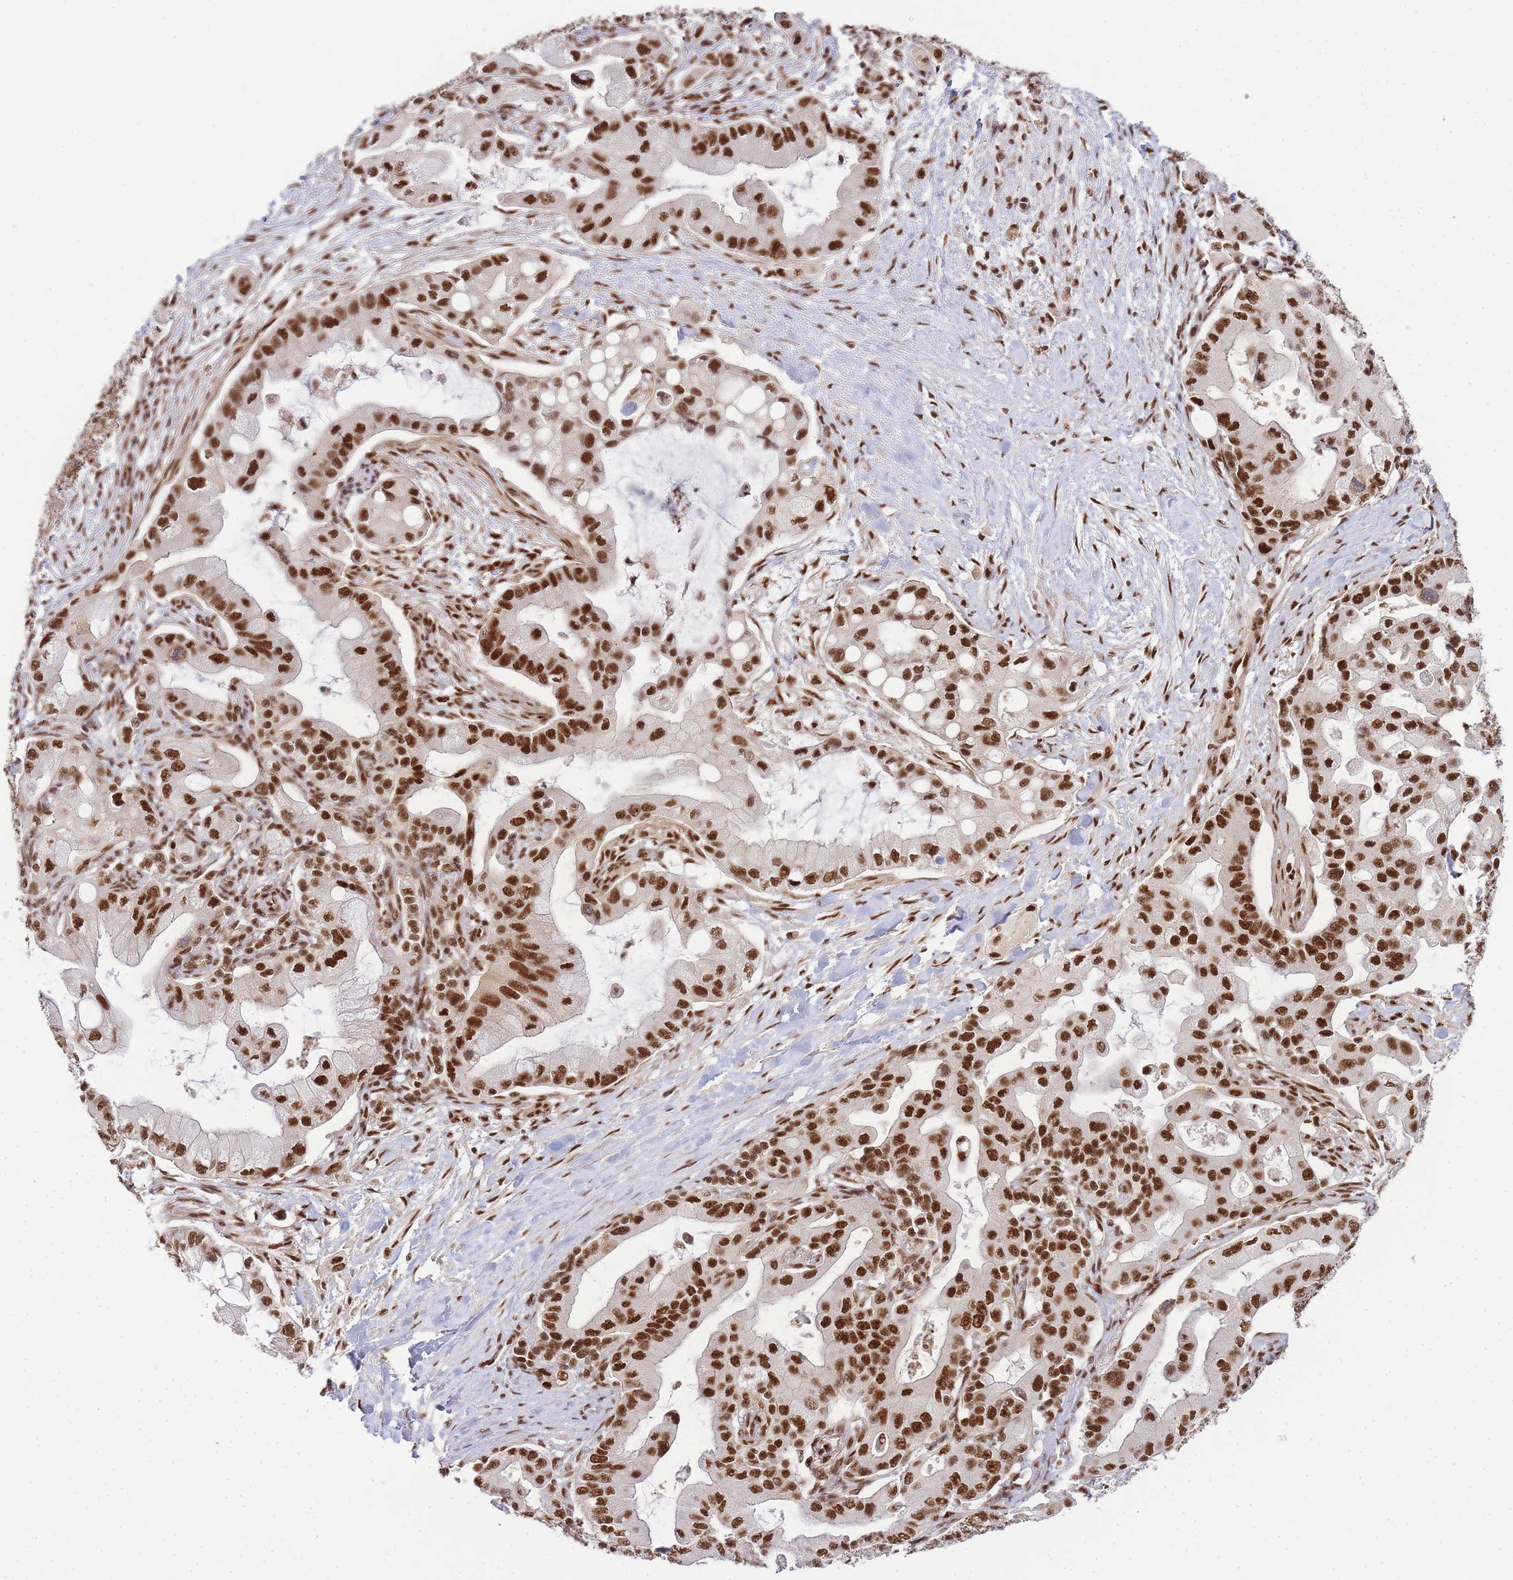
{"staining": {"intensity": "strong", "quantity": ">75%", "location": "nuclear"}, "tissue": "pancreatic cancer", "cell_type": "Tumor cells", "image_type": "cancer", "snomed": [{"axis": "morphology", "description": "Adenocarcinoma, NOS"}, {"axis": "topography", "description": "Pancreas"}], "caption": "IHC photomicrograph of human pancreatic cancer (adenocarcinoma) stained for a protein (brown), which demonstrates high levels of strong nuclear positivity in about >75% of tumor cells.", "gene": "PRKDC", "patient": {"sex": "male", "age": 57}}